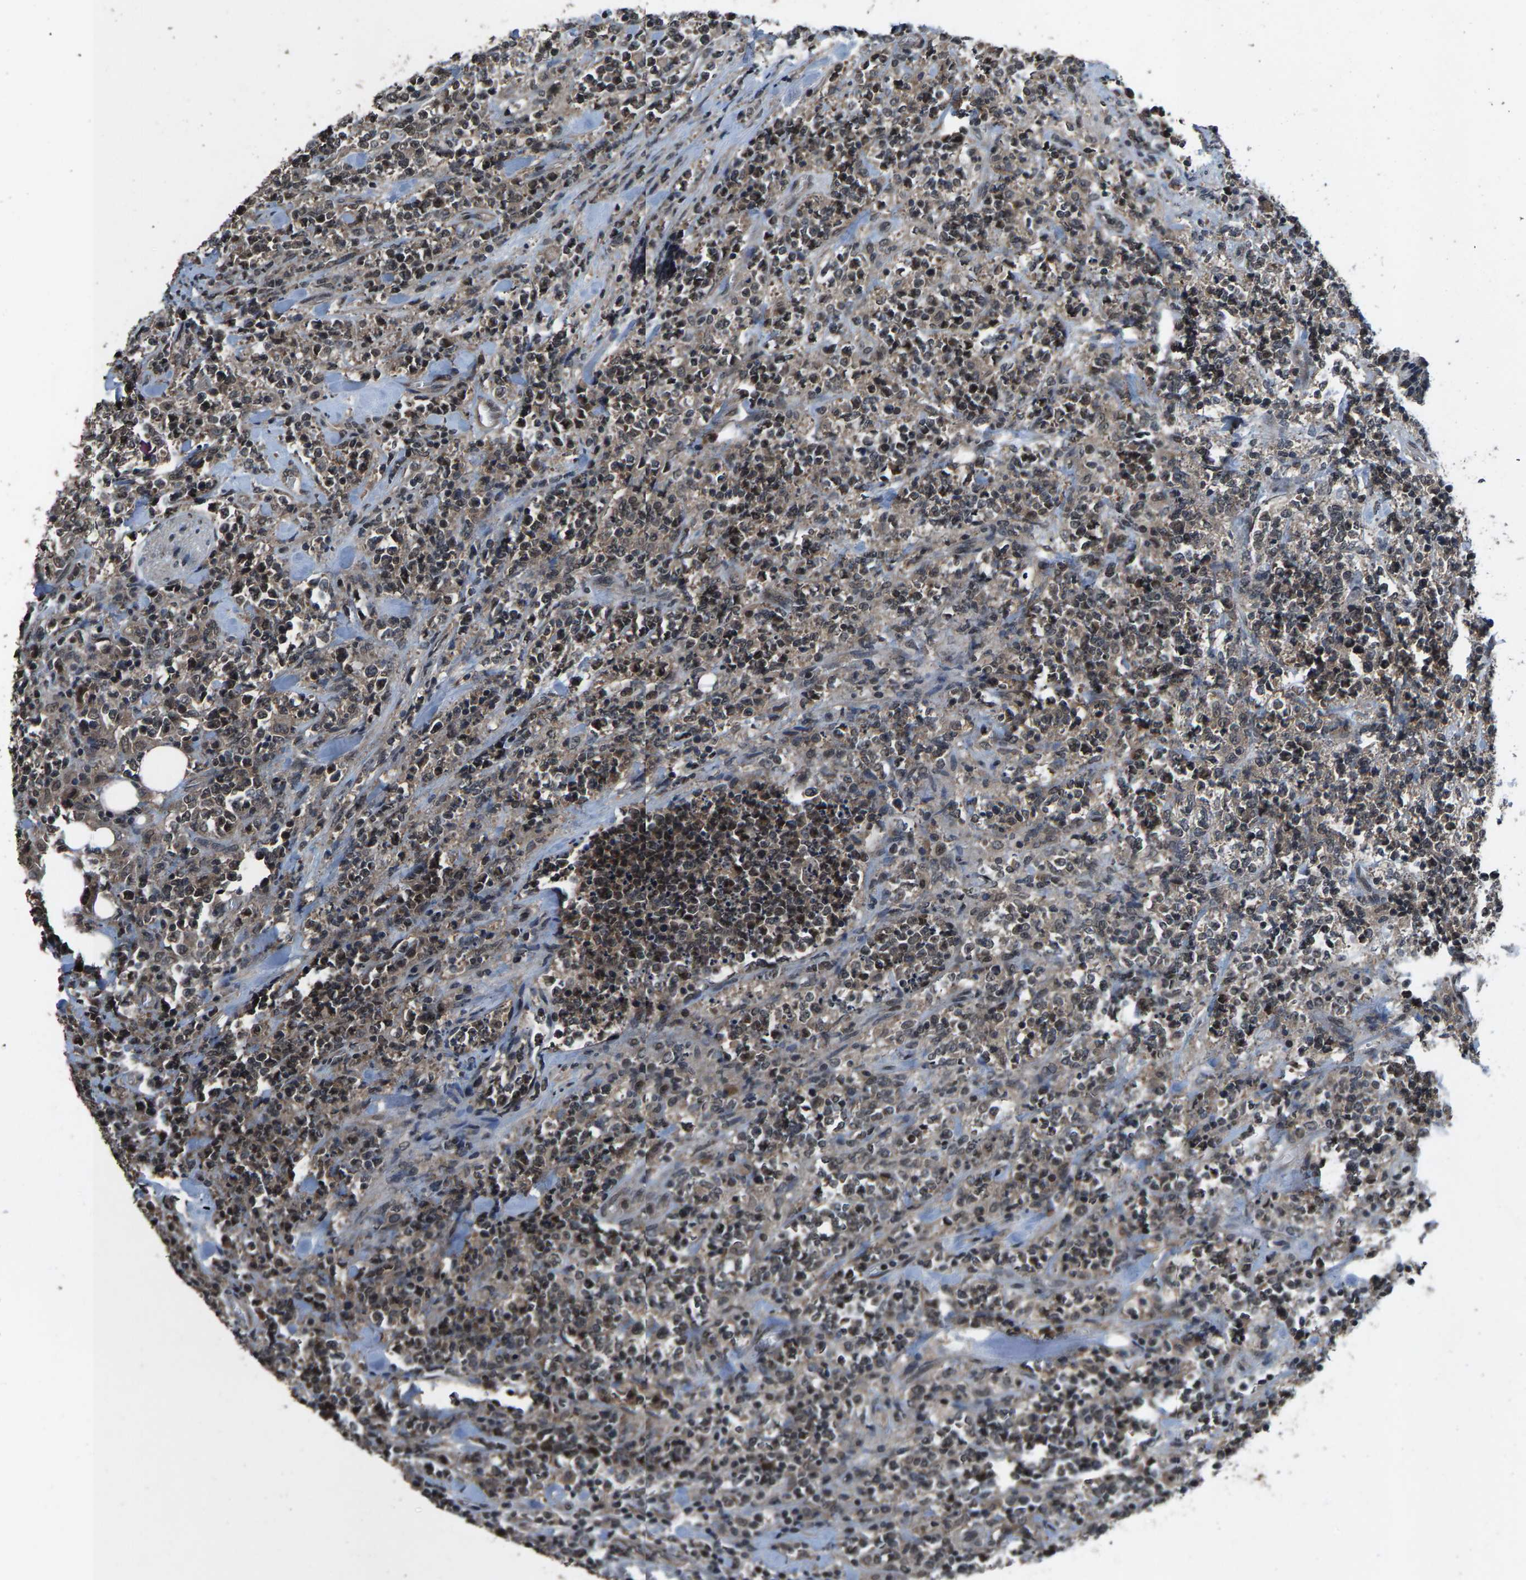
{"staining": {"intensity": "weak", "quantity": "<25%", "location": "nuclear"}, "tissue": "lymphoma", "cell_type": "Tumor cells", "image_type": "cancer", "snomed": [{"axis": "morphology", "description": "Malignant lymphoma, non-Hodgkin's type, High grade"}, {"axis": "topography", "description": "Soft tissue"}], "caption": "Malignant lymphoma, non-Hodgkin's type (high-grade) stained for a protein using immunohistochemistry (IHC) reveals no expression tumor cells.", "gene": "HUWE1", "patient": {"sex": "male", "age": 18}}